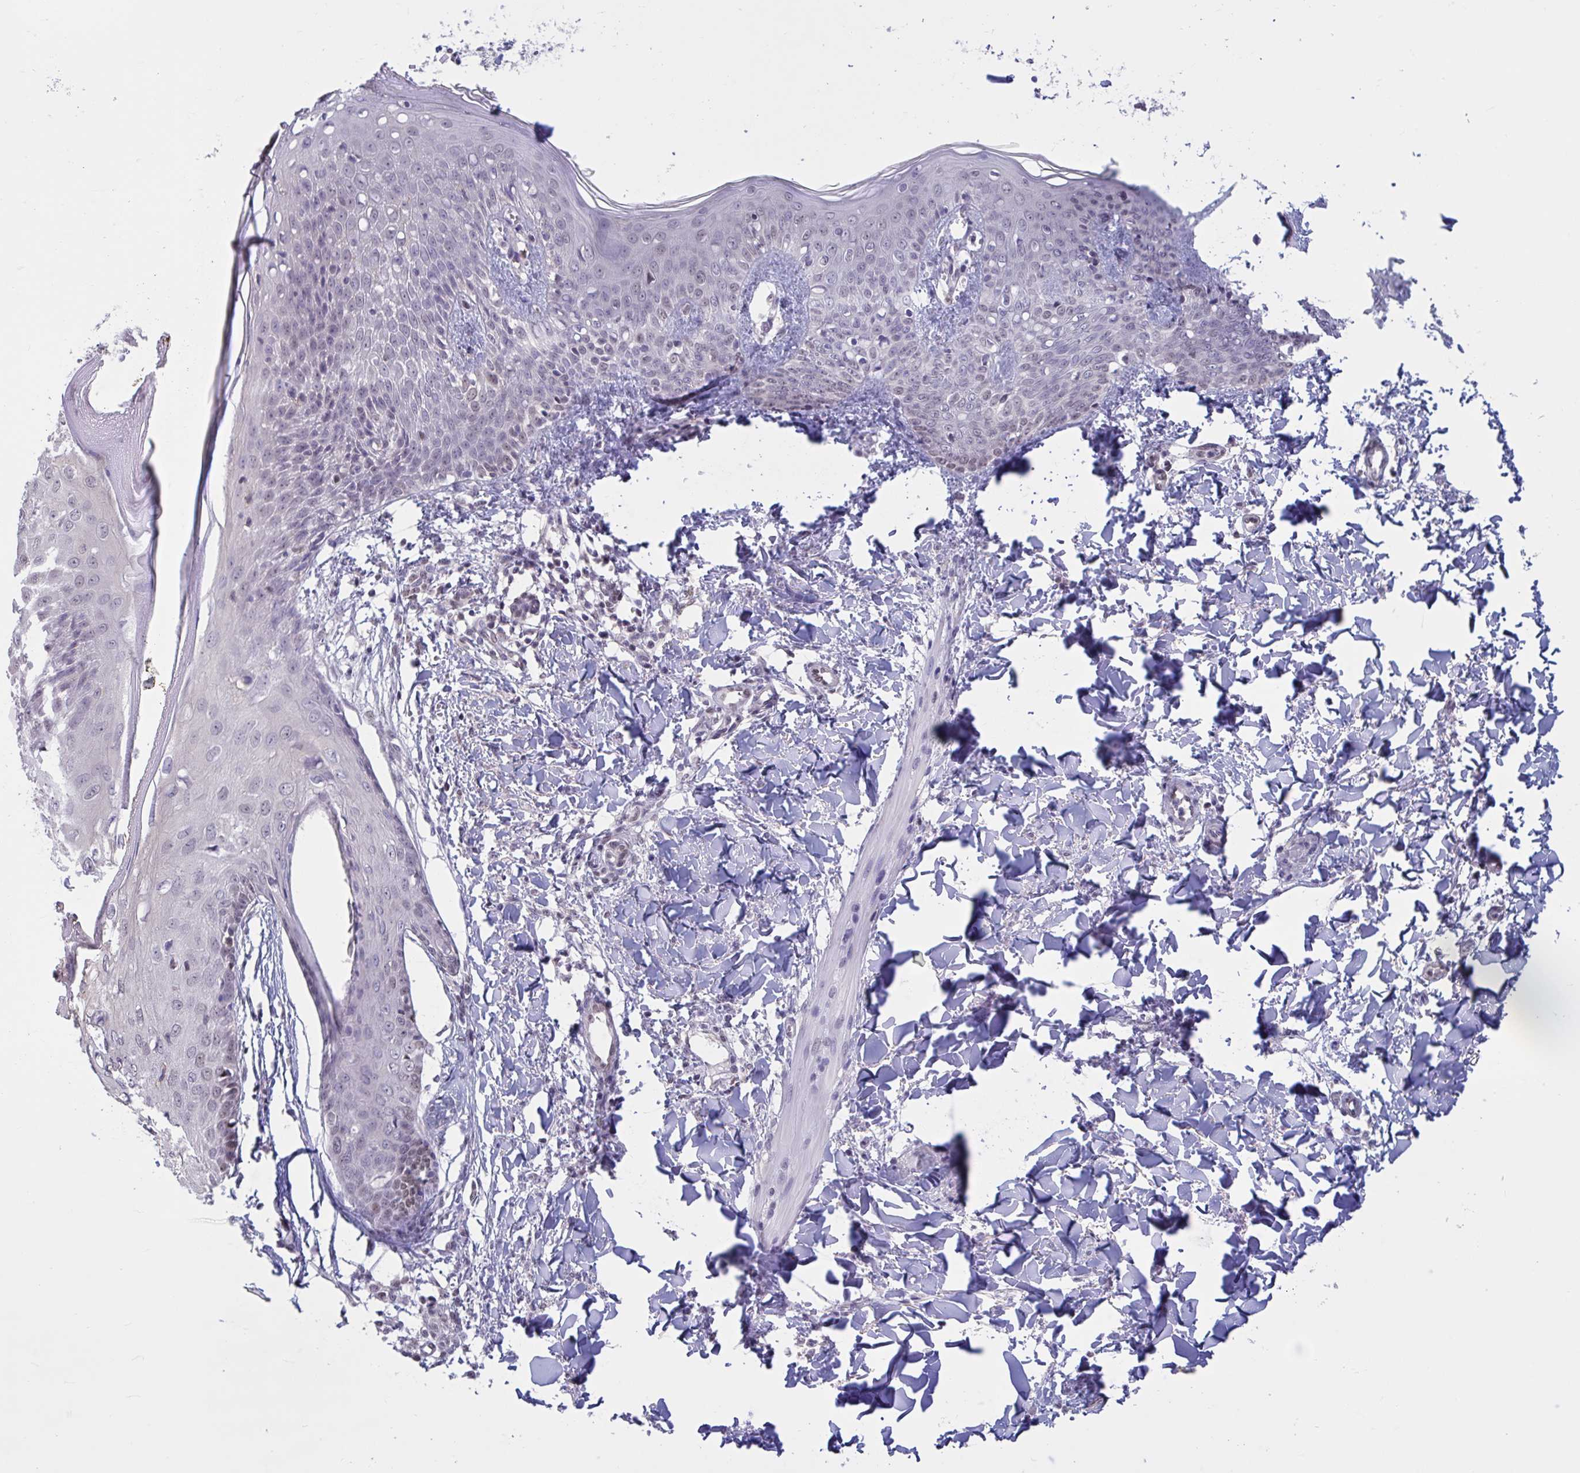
{"staining": {"intensity": "negative", "quantity": "none", "location": "none"}, "tissue": "skin", "cell_type": "Fibroblasts", "image_type": "normal", "snomed": [{"axis": "morphology", "description": "Normal tissue, NOS"}, {"axis": "topography", "description": "Skin"}], "caption": "Immunohistochemistry (IHC) photomicrograph of unremarkable skin: human skin stained with DAB reveals no significant protein expression in fibroblasts.", "gene": "RBL1", "patient": {"sex": "male", "age": 16}}